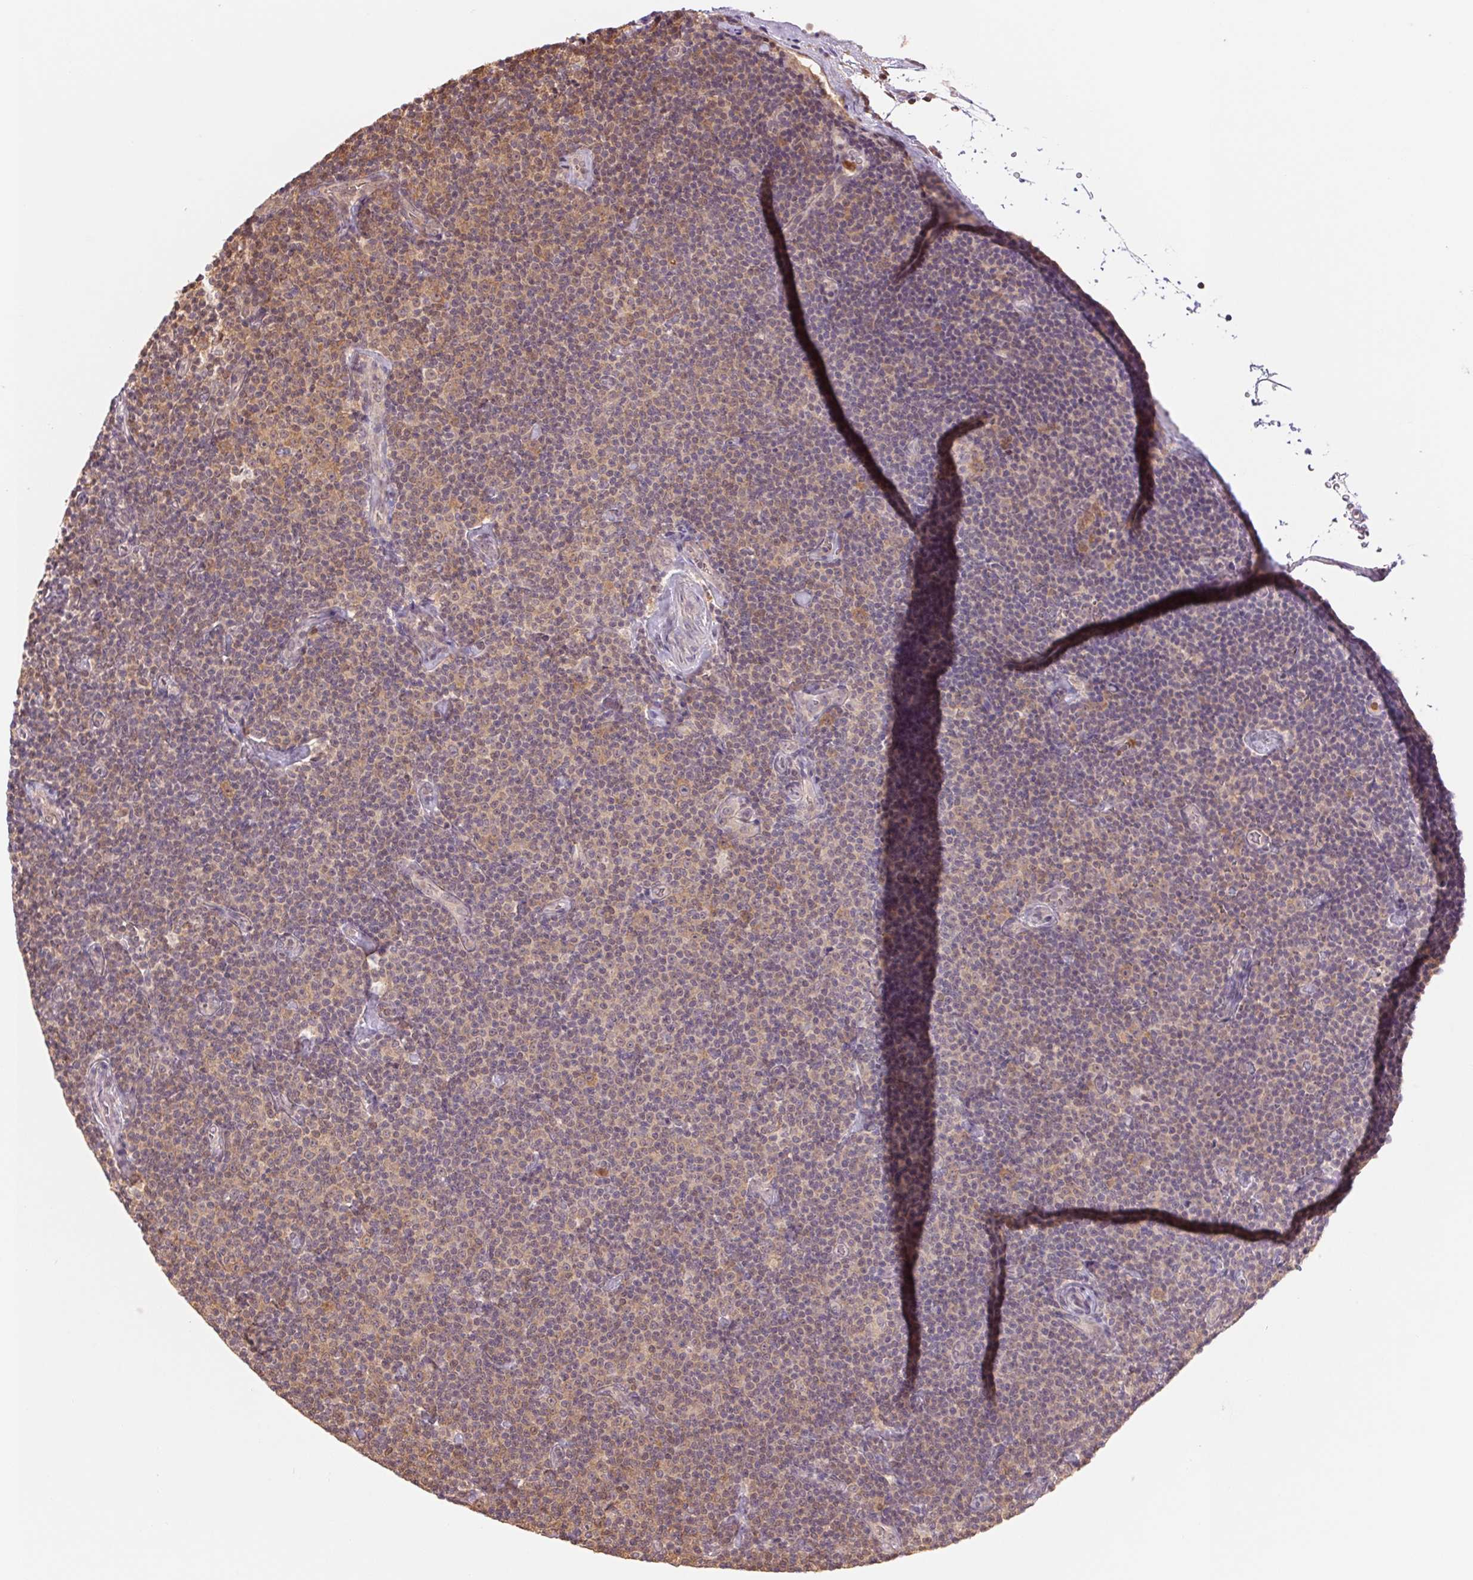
{"staining": {"intensity": "weak", "quantity": "<25%", "location": "nuclear"}, "tissue": "lymphoma", "cell_type": "Tumor cells", "image_type": "cancer", "snomed": [{"axis": "morphology", "description": "Malignant lymphoma, non-Hodgkin's type, Low grade"}, {"axis": "topography", "description": "Lymph node"}], "caption": "DAB (3,3'-diaminobenzidine) immunohistochemical staining of human lymphoma shows no significant staining in tumor cells.", "gene": "CDC123", "patient": {"sex": "male", "age": 81}}